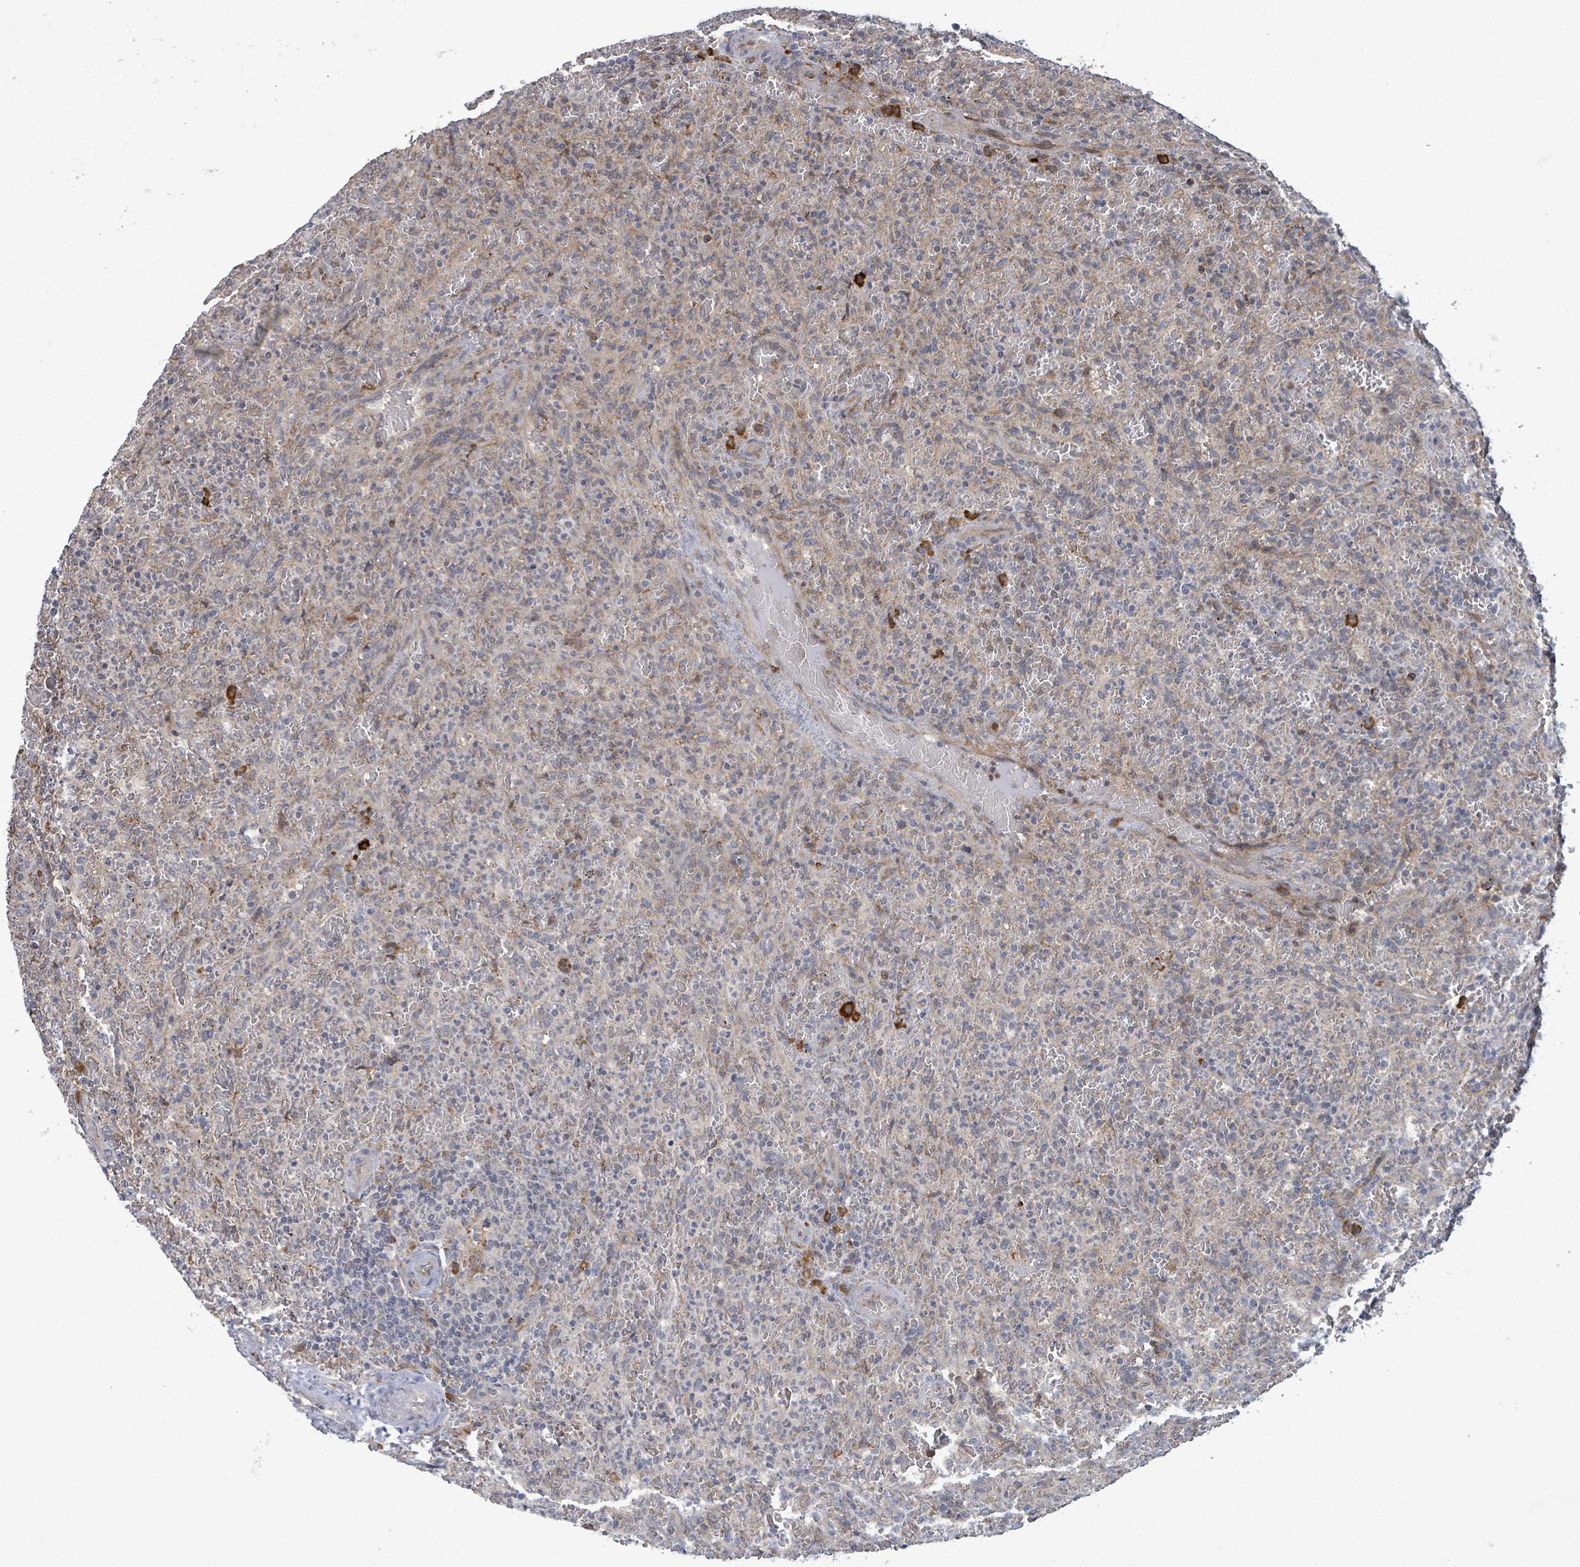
{"staining": {"intensity": "negative", "quantity": "none", "location": "none"}, "tissue": "lymphoma", "cell_type": "Tumor cells", "image_type": "cancer", "snomed": [{"axis": "morphology", "description": "Malignant lymphoma, non-Hodgkin's type, Low grade"}, {"axis": "topography", "description": "Spleen"}], "caption": "There is no significant staining in tumor cells of low-grade malignant lymphoma, non-Hodgkin's type. Brightfield microscopy of IHC stained with DAB (3,3'-diaminobenzidine) (brown) and hematoxylin (blue), captured at high magnification.", "gene": "SHROOM2", "patient": {"sex": "female", "age": 64}}